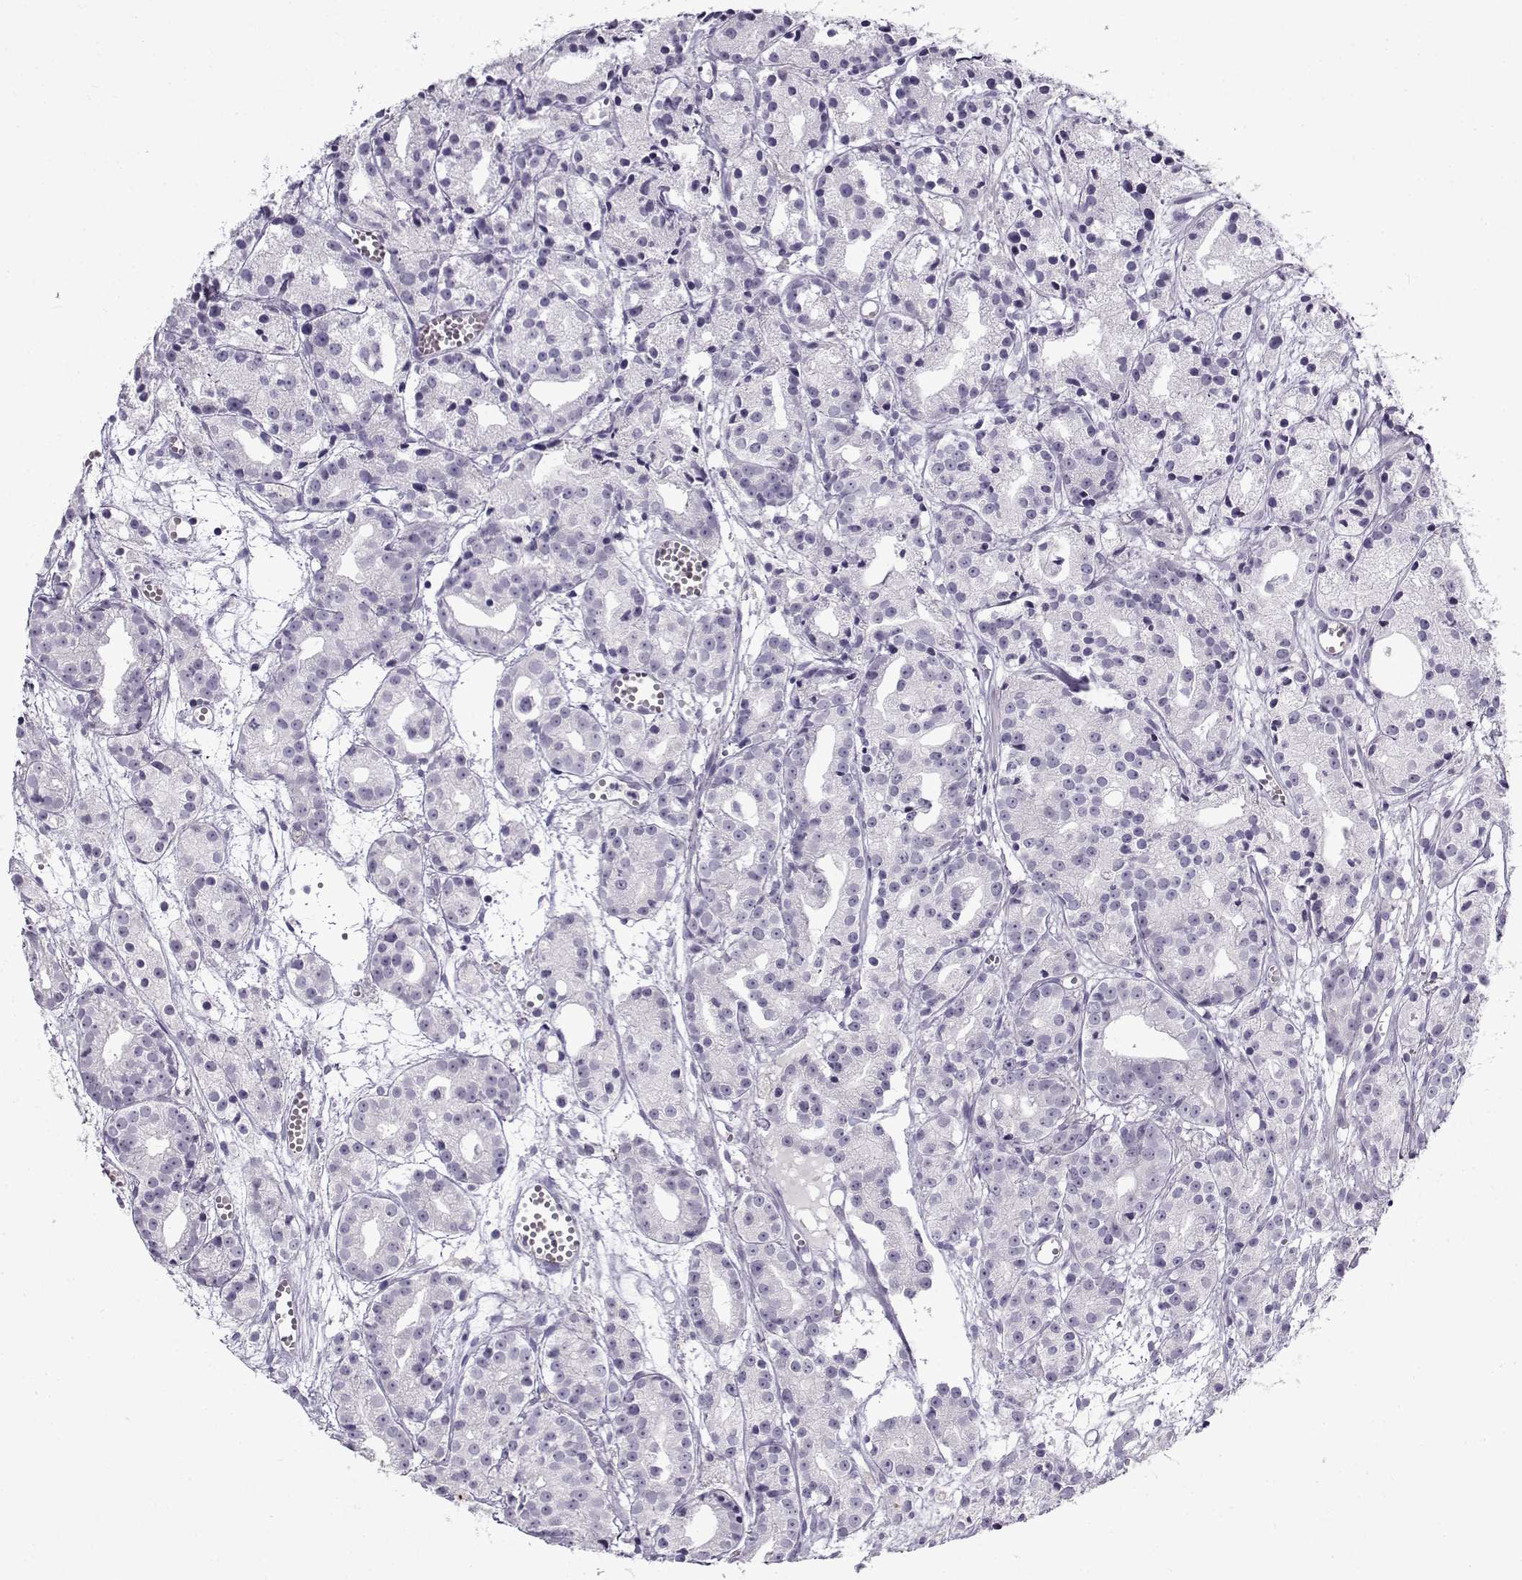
{"staining": {"intensity": "negative", "quantity": "none", "location": "none"}, "tissue": "prostate cancer", "cell_type": "Tumor cells", "image_type": "cancer", "snomed": [{"axis": "morphology", "description": "Adenocarcinoma, Medium grade"}, {"axis": "topography", "description": "Prostate"}], "caption": "A histopathology image of human prostate adenocarcinoma (medium-grade) is negative for staining in tumor cells.", "gene": "GTSF1L", "patient": {"sex": "male", "age": 74}}